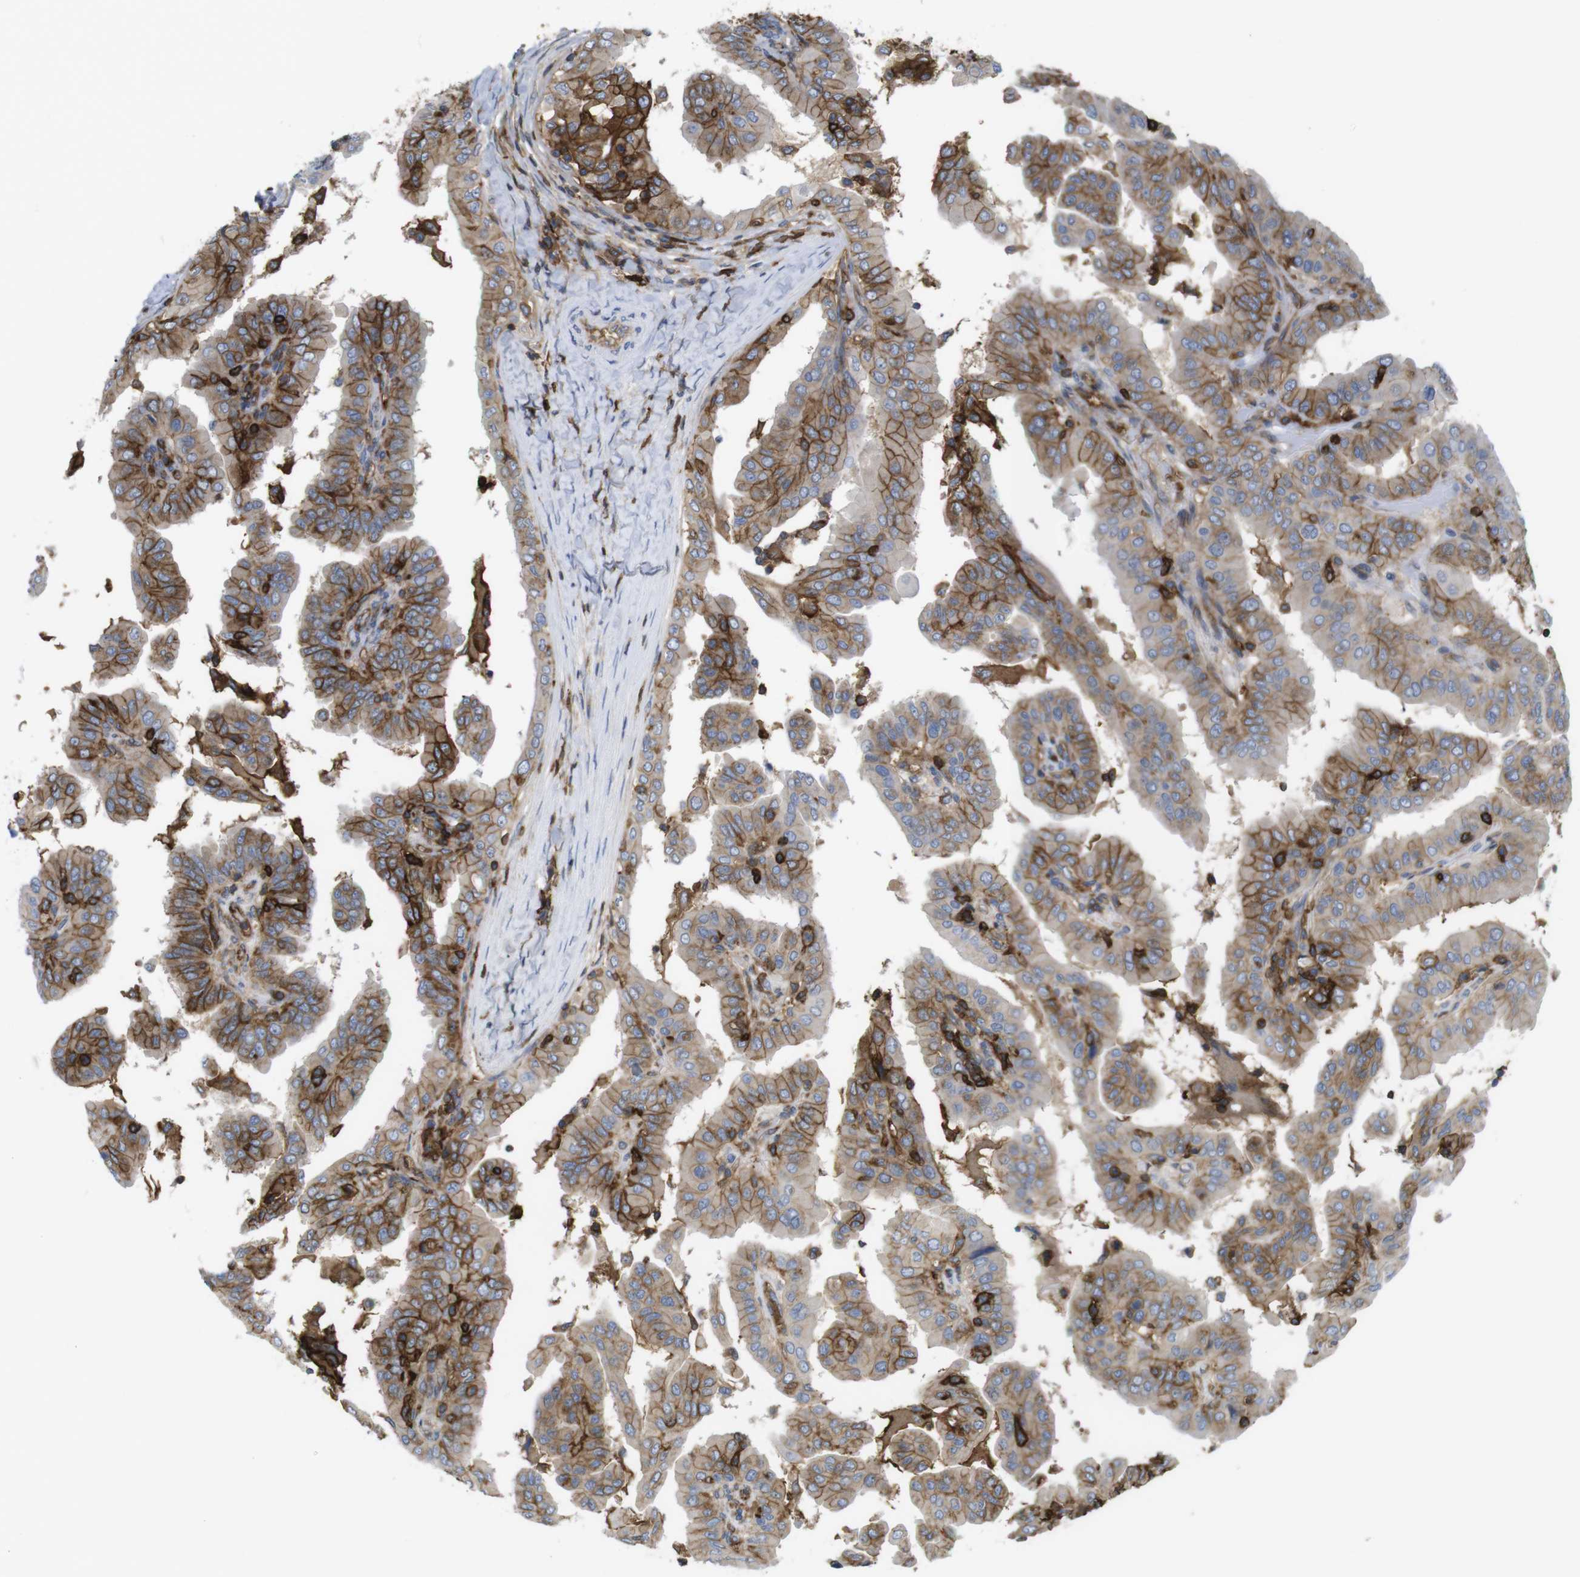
{"staining": {"intensity": "moderate", "quantity": ">75%", "location": "cytoplasmic/membranous"}, "tissue": "thyroid cancer", "cell_type": "Tumor cells", "image_type": "cancer", "snomed": [{"axis": "morphology", "description": "Papillary adenocarcinoma, NOS"}, {"axis": "topography", "description": "Thyroid gland"}], "caption": "Brown immunohistochemical staining in papillary adenocarcinoma (thyroid) displays moderate cytoplasmic/membranous positivity in about >75% of tumor cells. The protein of interest is shown in brown color, while the nuclei are stained blue.", "gene": "CCR6", "patient": {"sex": "male", "age": 33}}